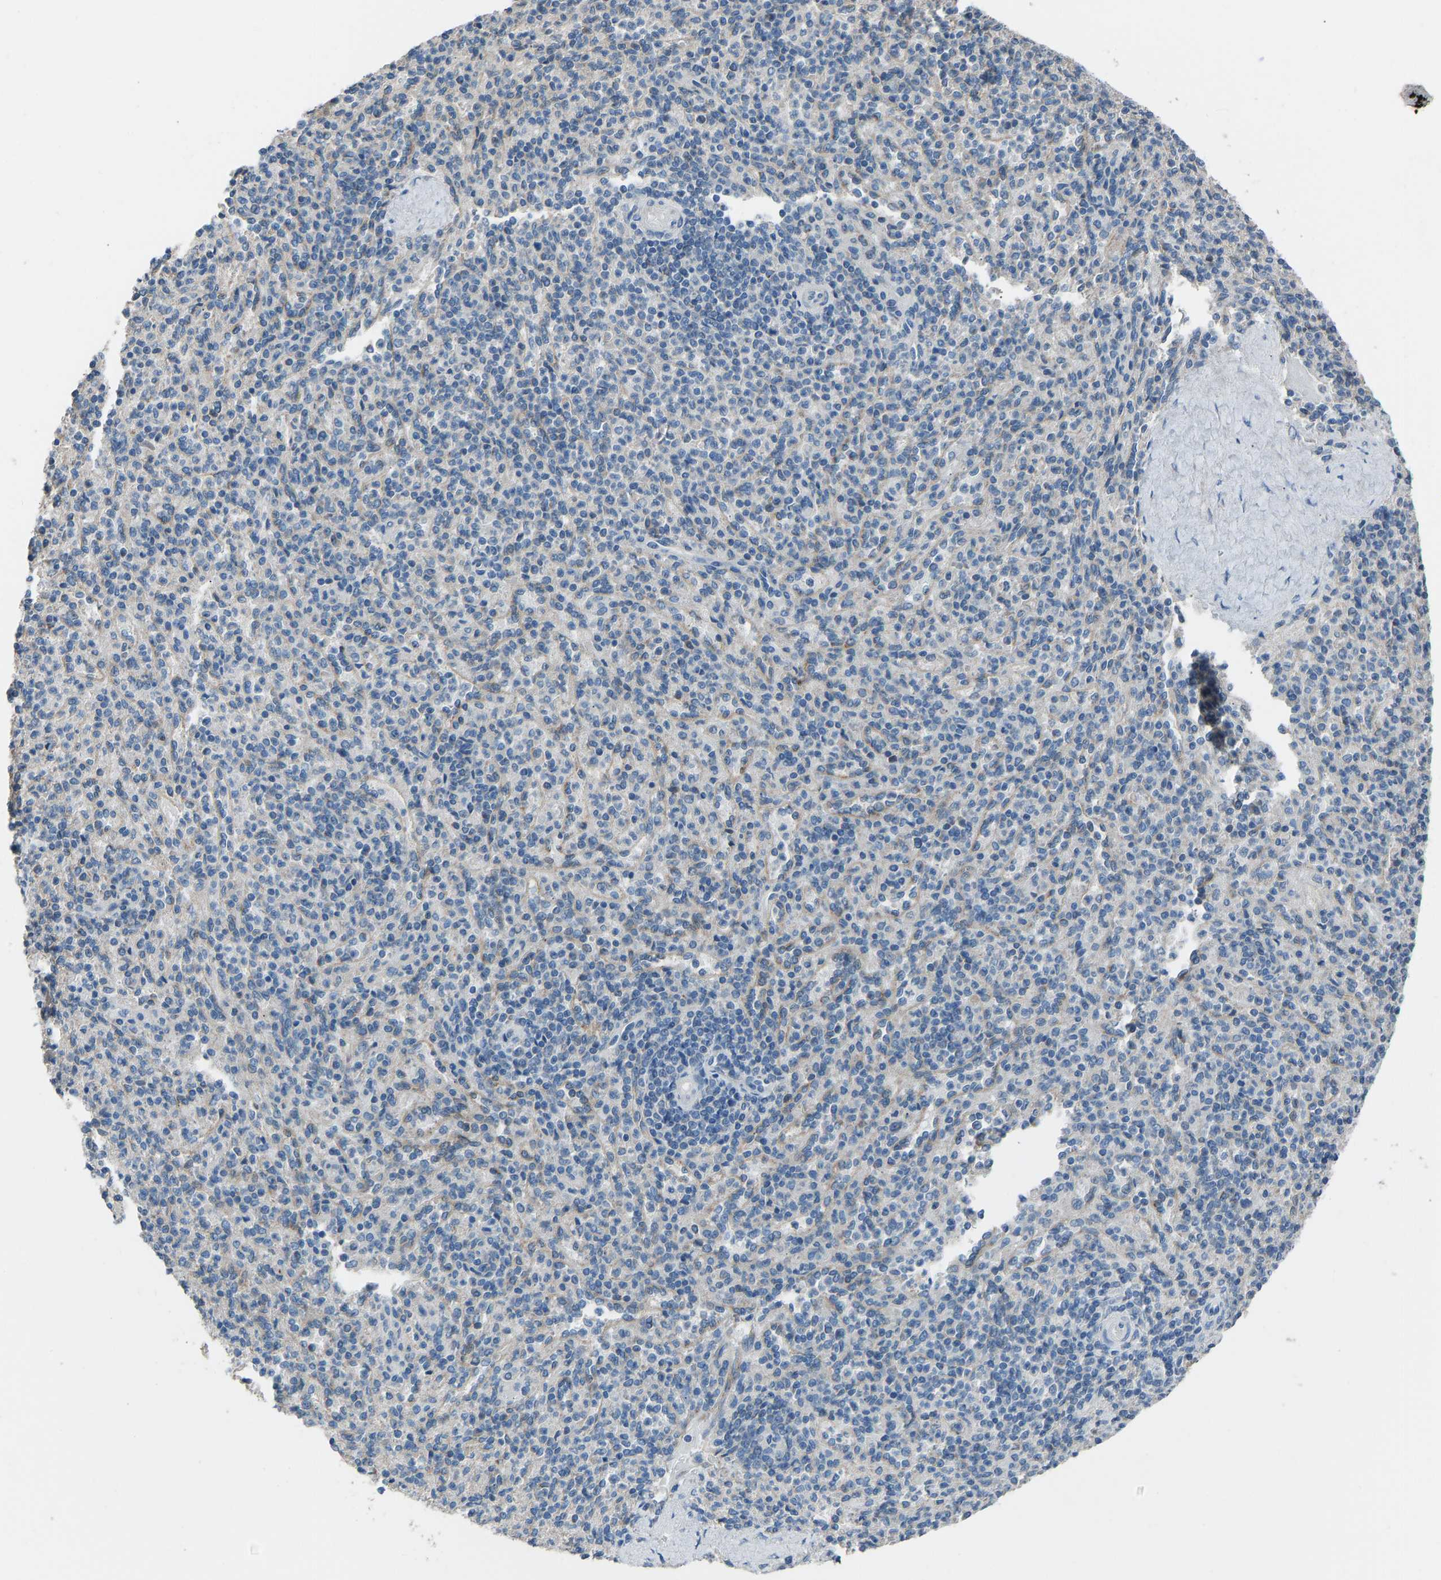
{"staining": {"intensity": "negative", "quantity": "none", "location": "none"}, "tissue": "spleen", "cell_type": "Cells in red pulp", "image_type": "normal", "snomed": [{"axis": "morphology", "description": "Normal tissue, NOS"}, {"axis": "topography", "description": "Spleen"}], "caption": "Cells in red pulp show no significant positivity in benign spleen. (DAB IHC visualized using brightfield microscopy, high magnification).", "gene": "TGFBR3", "patient": {"sex": "male", "age": 36}}